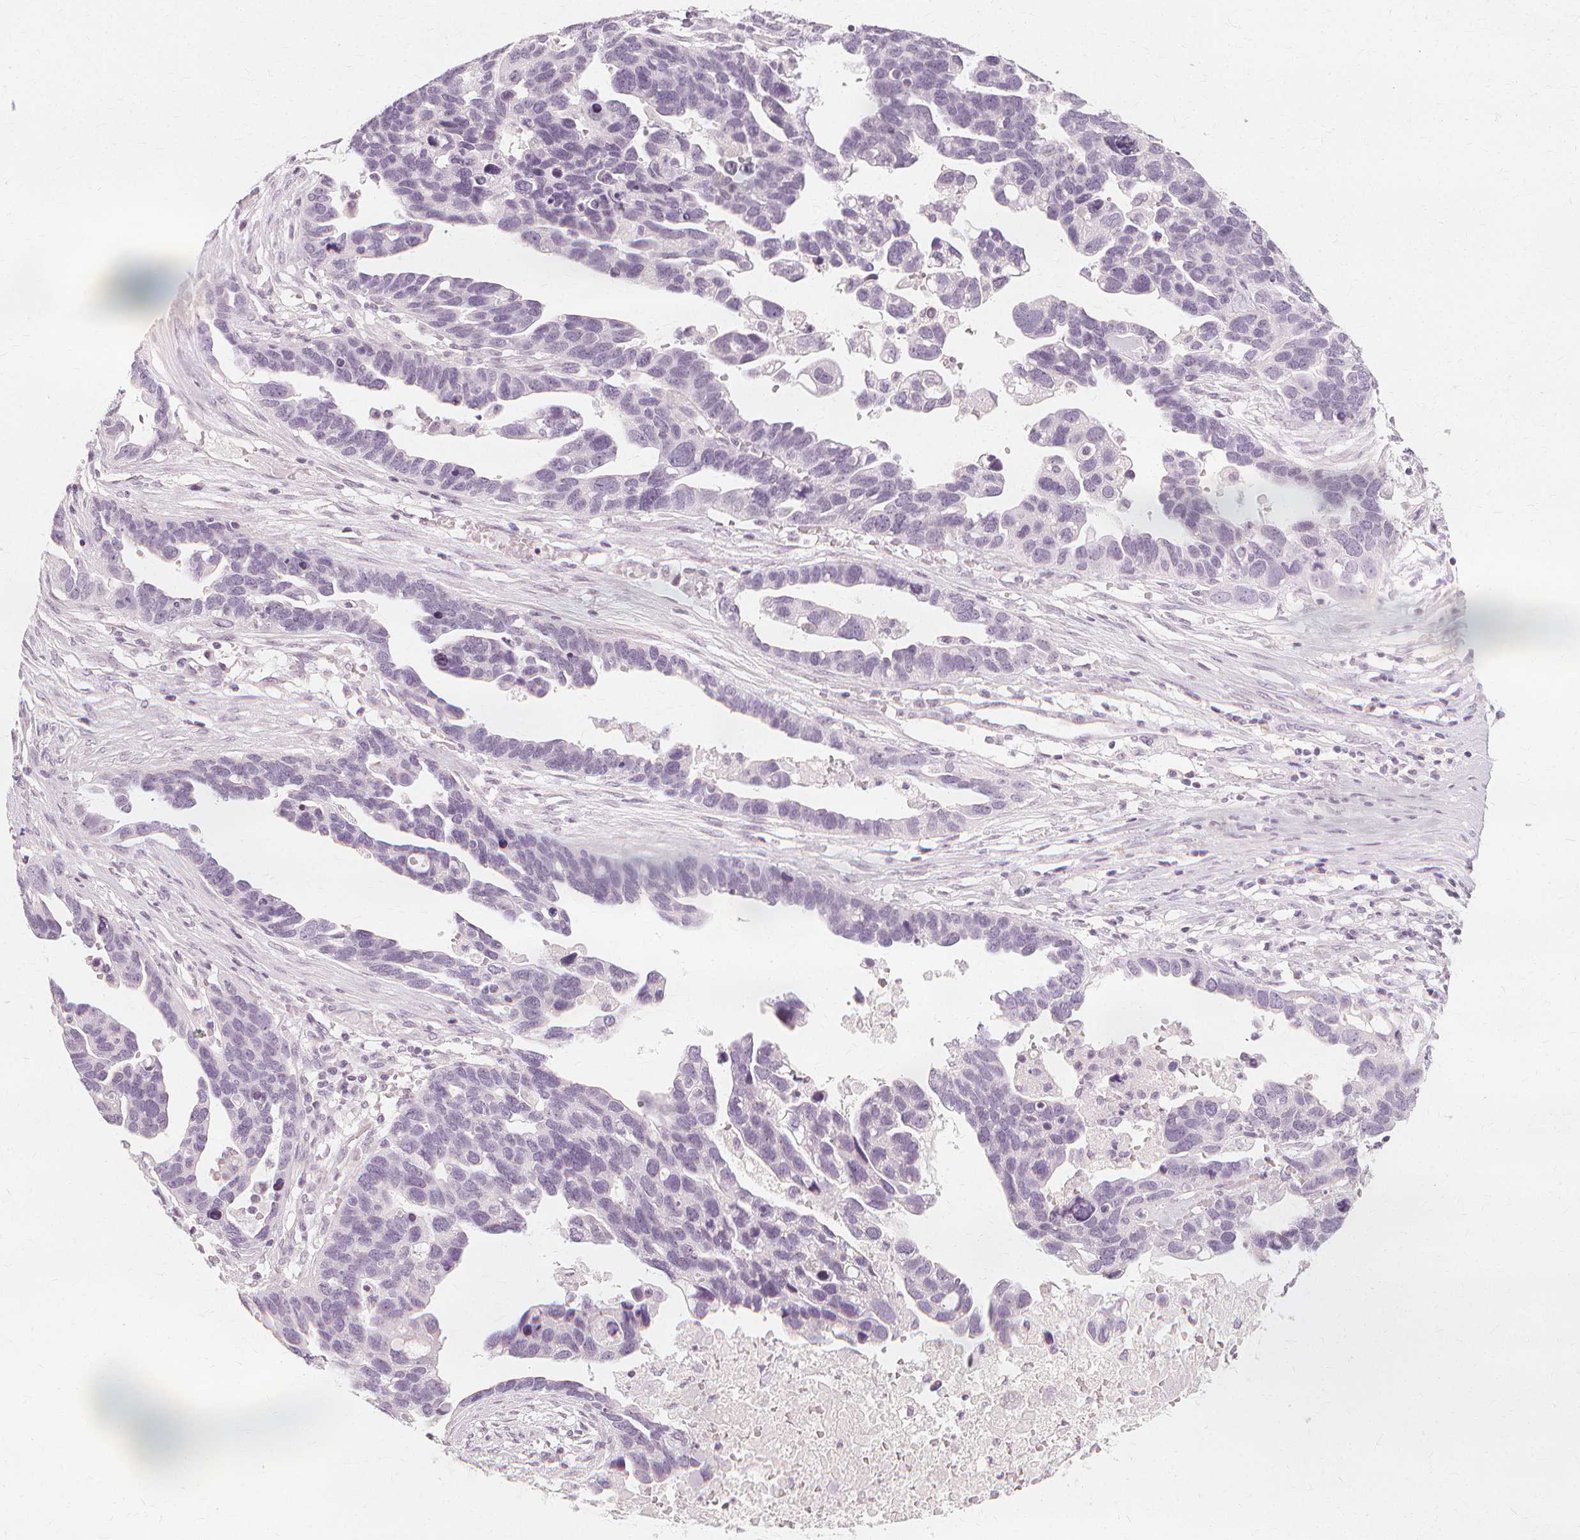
{"staining": {"intensity": "negative", "quantity": "none", "location": "none"}, "tissue": "ovarian cancer", "cell_type": "Tumor cells", "image_type": "cancer", "snomed": [{"axis": "morphology", "description": "Cystadenocarcinoma, serous, NOS"}, {"axis": "topography", "description": "Ovary"}], "caption": "DAB immunohistochemical staining of ovarian serous cystadenocarcinoma reveals no significant expression in tumor cells.", "gene": "NXPE1", "patient": {"sex": "female", "age": 54}}